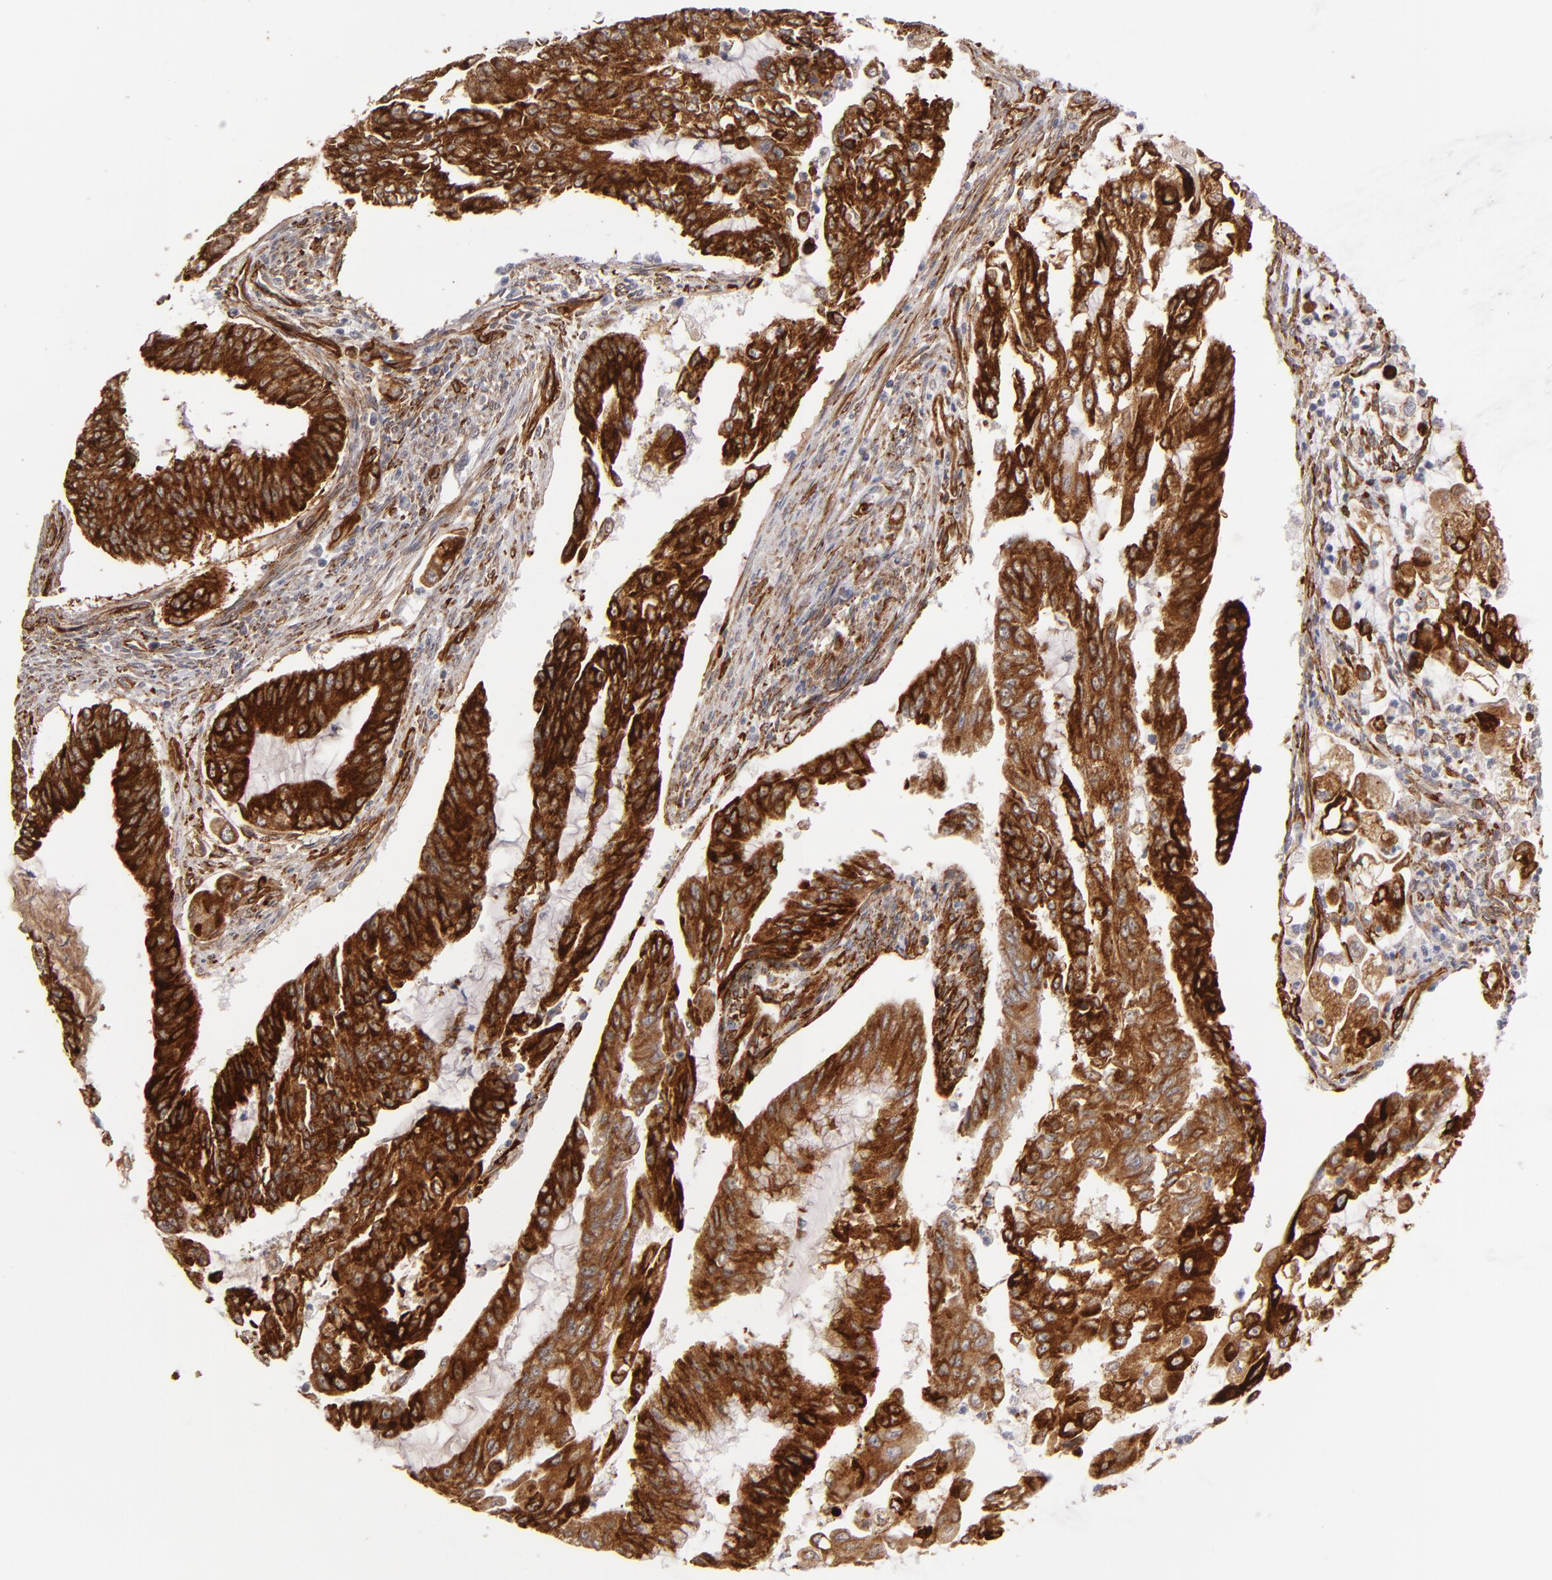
{"staining": {"intensity": "strong", "quantity": ">75%", "location": "cytoplasmic/membranous"}, "tissue": "endometrial cancer", "cell_type": "Tumor cells", "image_type": "cancer", "snomed": [{"axis": "morphology", "description": "Adenocarcinoma, NOS"}, {"axis": "topography", "description": "Endometrium"}], "caption": "High-magnification brightfield microscopy of adenocarcinoma (endometrial) stained with DAB (3,3'-diaminobenzidine) (brown) and counterstained with hematoxylin (blue). tumor cells exhibit strong cytoplasmic/membranous positivity is seen in about>75% of cells.", "gene": "LAMC1", "patient": {"sex": "female", "age": 75}}